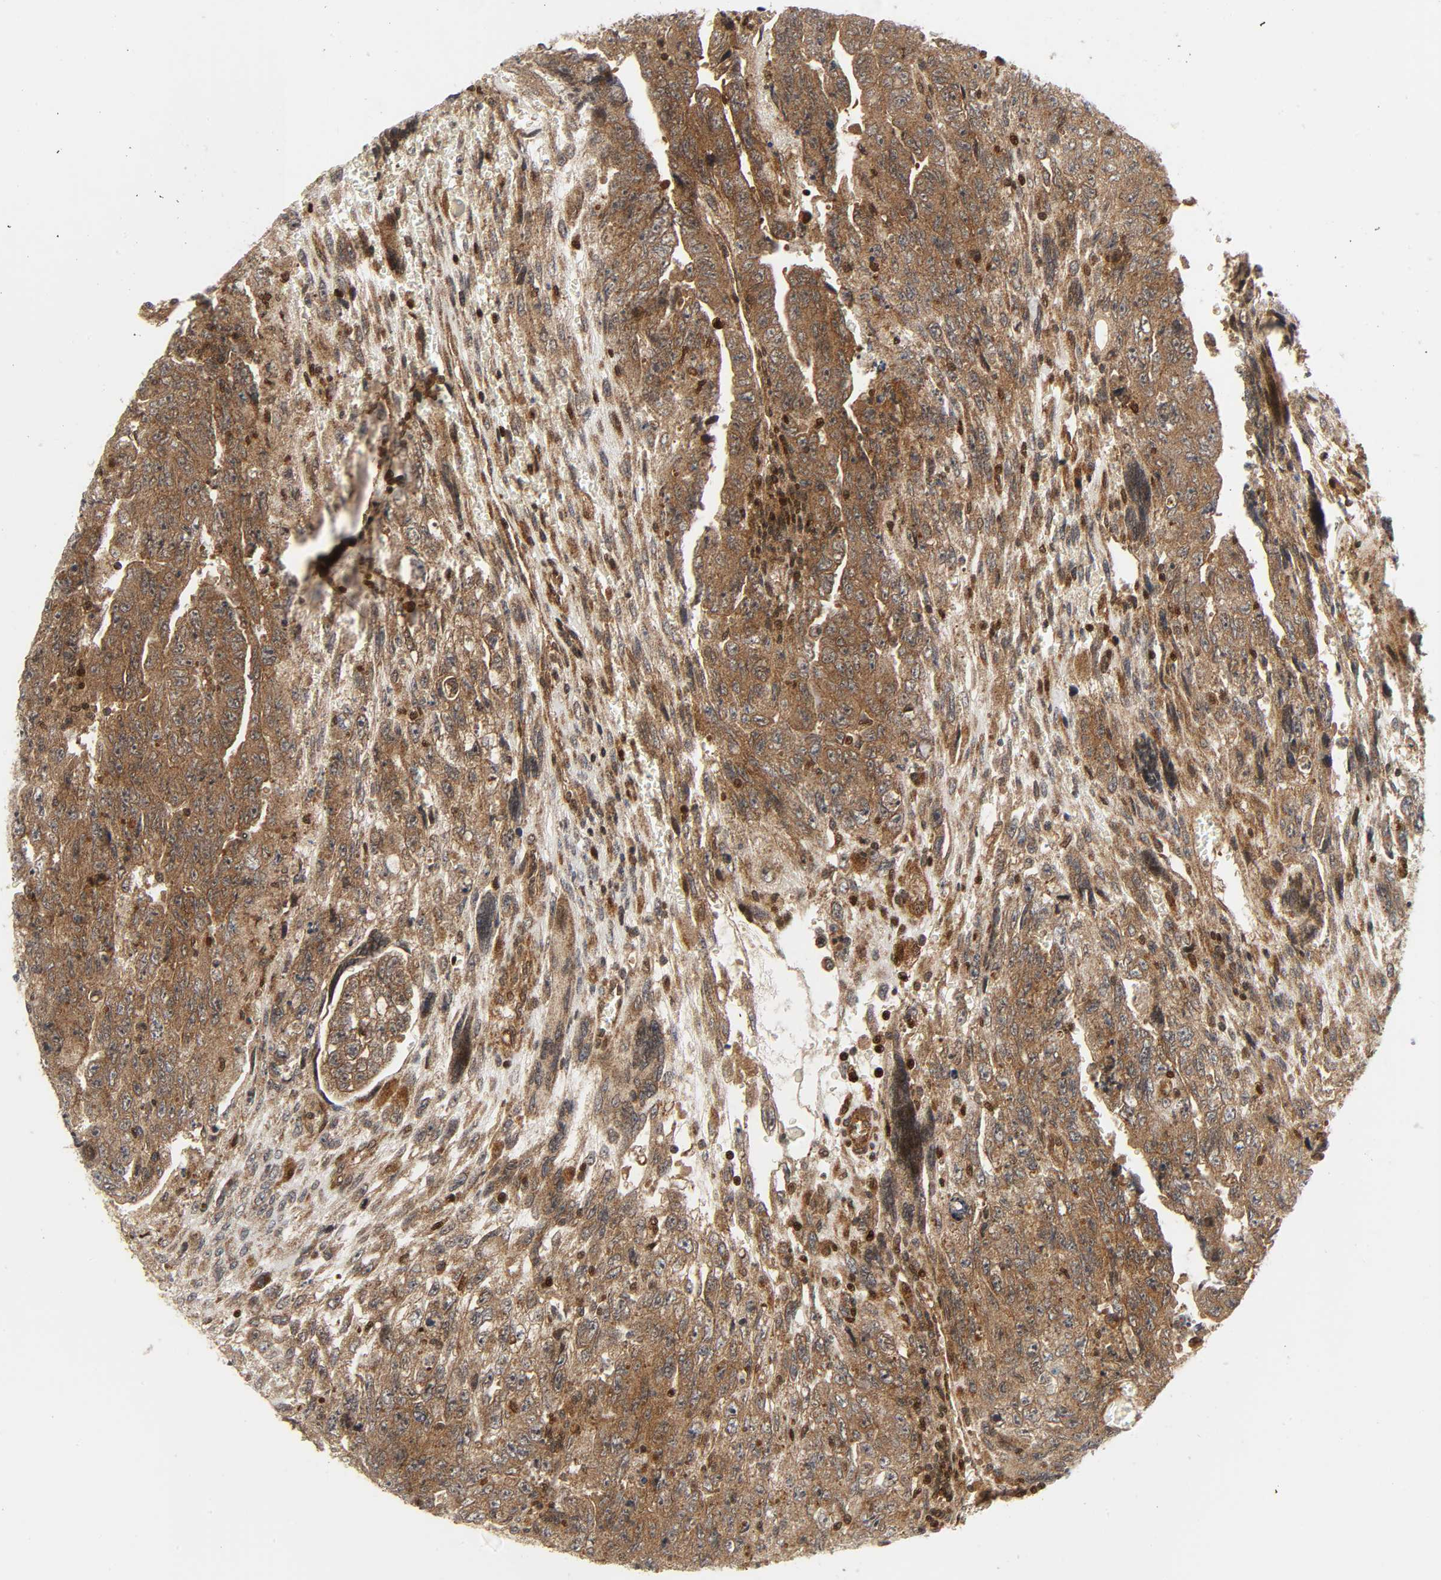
{"staining": {"intensity": "moderate", "quantity": ">75%", "location": "cytoplasmic/membranous"}, "tissue": "testis cancer", "cell_type": "Tumor cells", "image_type": "cancer", "snomed": [{"axis": "morphology", "description": "Carcinoma, Embryonal, NOS"}, {"axis": "topography", "description": "Testis"}], "caption": "Immunohistochemistry histopathology image of embryonal carcinoma (testis) stained for a protein (brown), which displays medium levels of moderate cytoplasmic/membranous expression in approximately >75% of tumor cells.", "gene": "CHUK", "patient": {"sex": "male", "age": 28}}